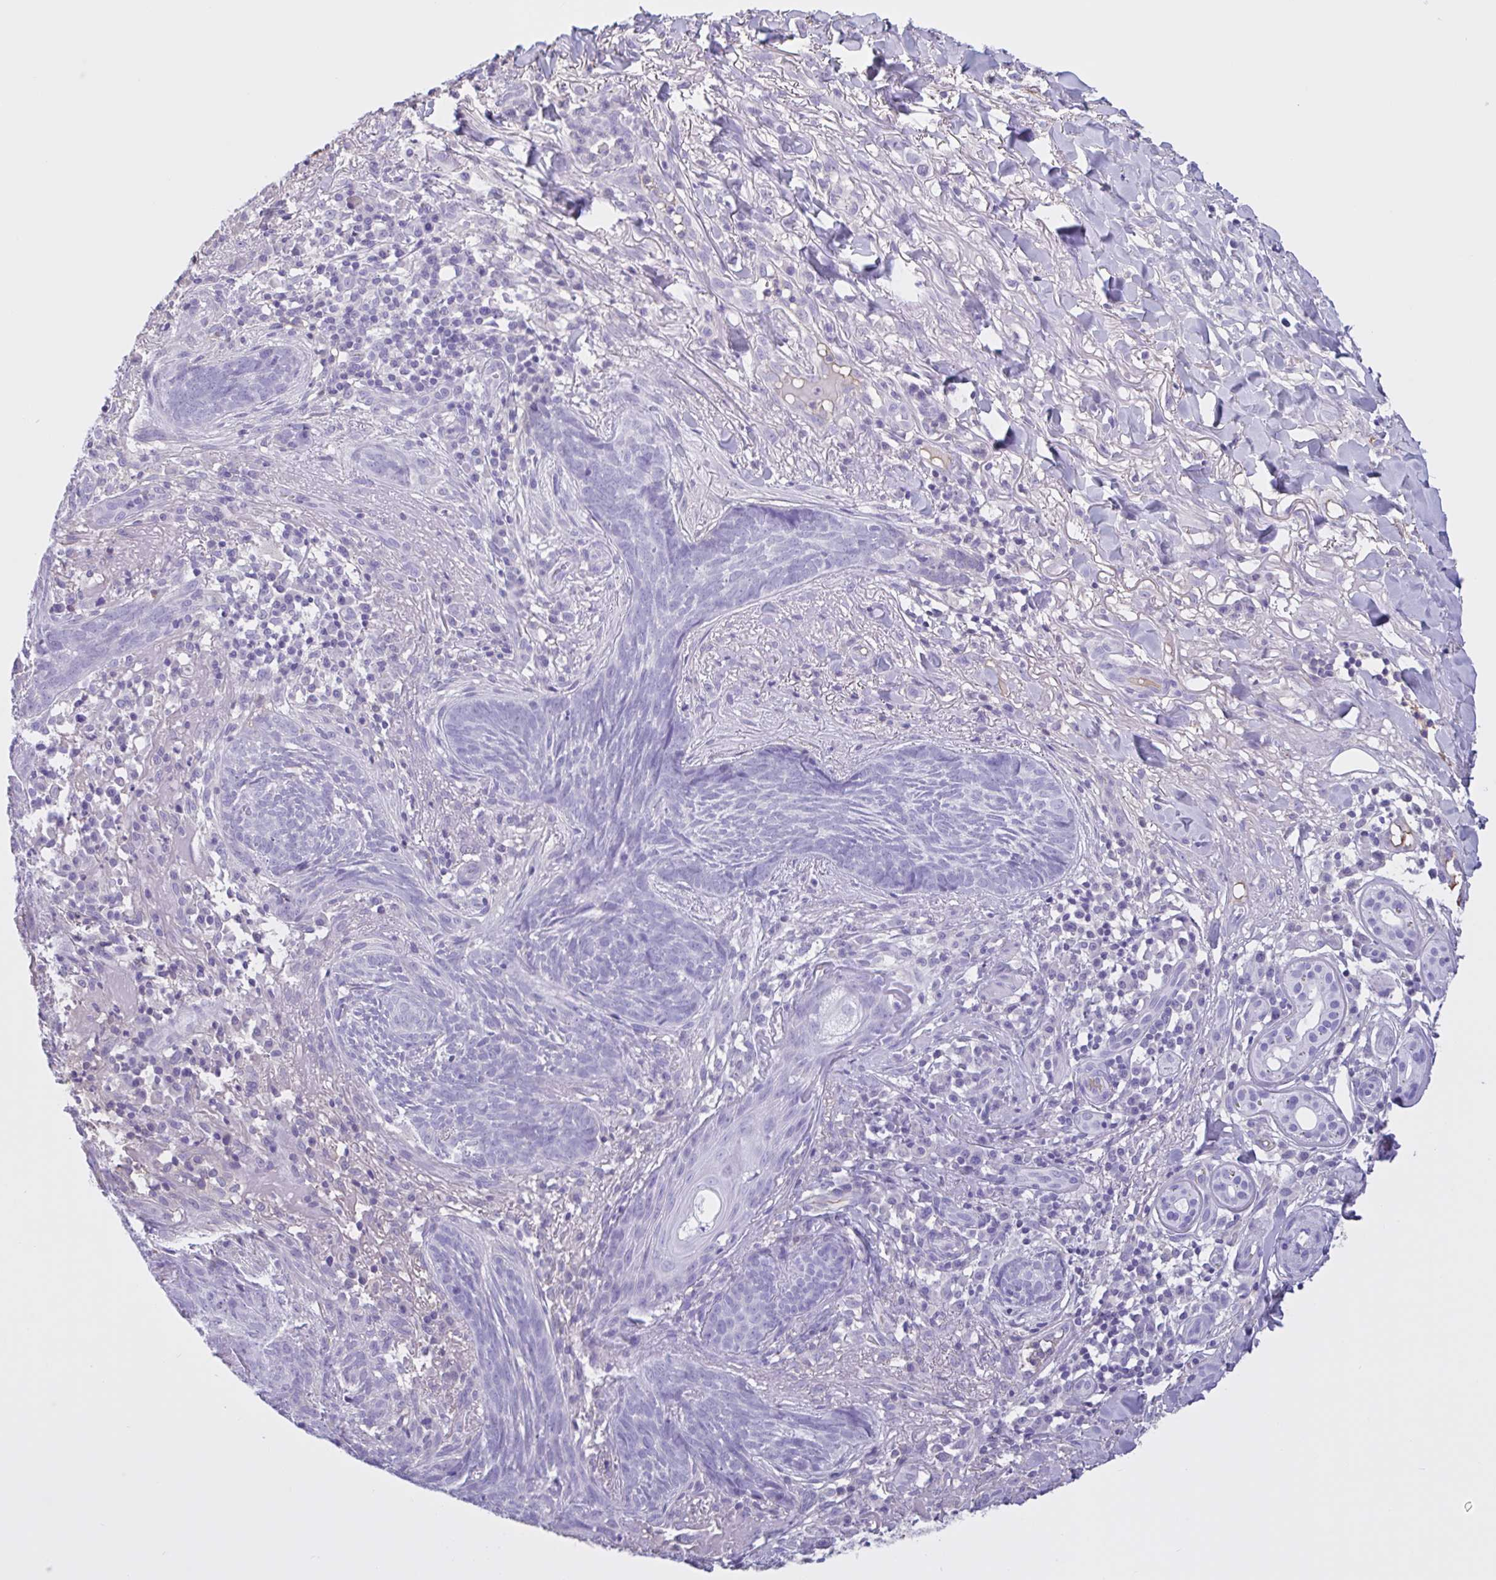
{"staining": {"intensity": "negative", "quantity": "none", "location": "none"}, "tissue": "skin cancer", "cell_type": "Tumor cells", "image_type": "cancer", "snomed": [{"axis": "morphology", "description": "Basal cell carcinoma"}, {"axis": "topography", "description": "Skin"}], "caption": "A micrograph of human skin cancer (basal cell carcinoma) is negative for staining in tumor cells.", "gene": "LARGE2", "patient": {"sex": "female", "age": 93}}